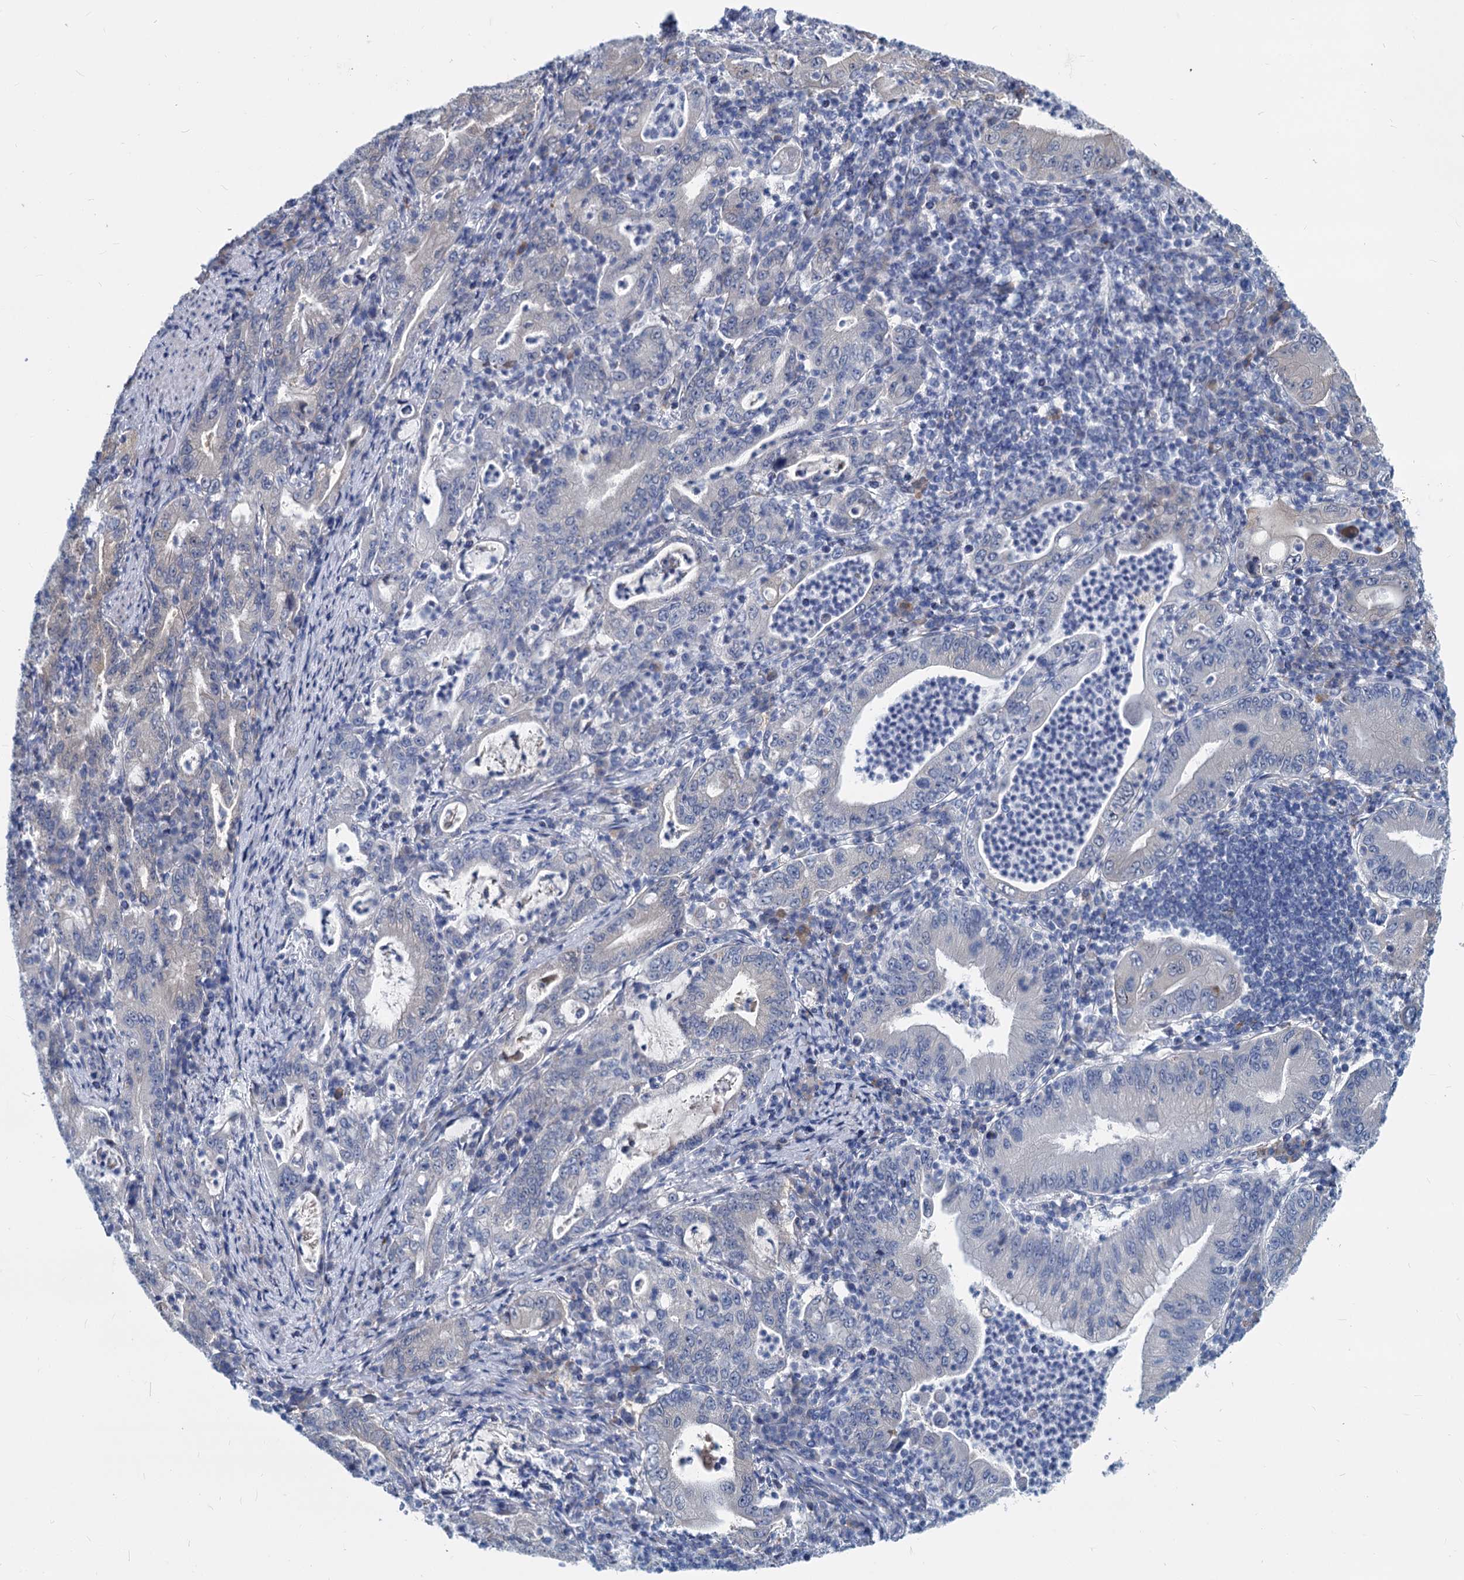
{"staining": {"intensity": "negative", "quantity": "none", "location": "none"}, "tissue": "stomach cancer", "cell_type": "Tumor cells", "image_type": "cancer", "snomed": [{"axis": "morphology", "description": "Normal tissue, NOS"}, {"axis": "morphology", "description": "Adenocarcinoma, NOS"}, {"axis": "topography", "description": "Esophagus"}, {"axis": "topography", "description": "Stomach, upper"}, {"axis": "topography", "description": "Peripheral nerve tissue"}], "caption": "IHC of stomach cancer shows no staining in tumor cells.", "gene": "GSTM3", "patient": {"sex": "male", "age": 62}}